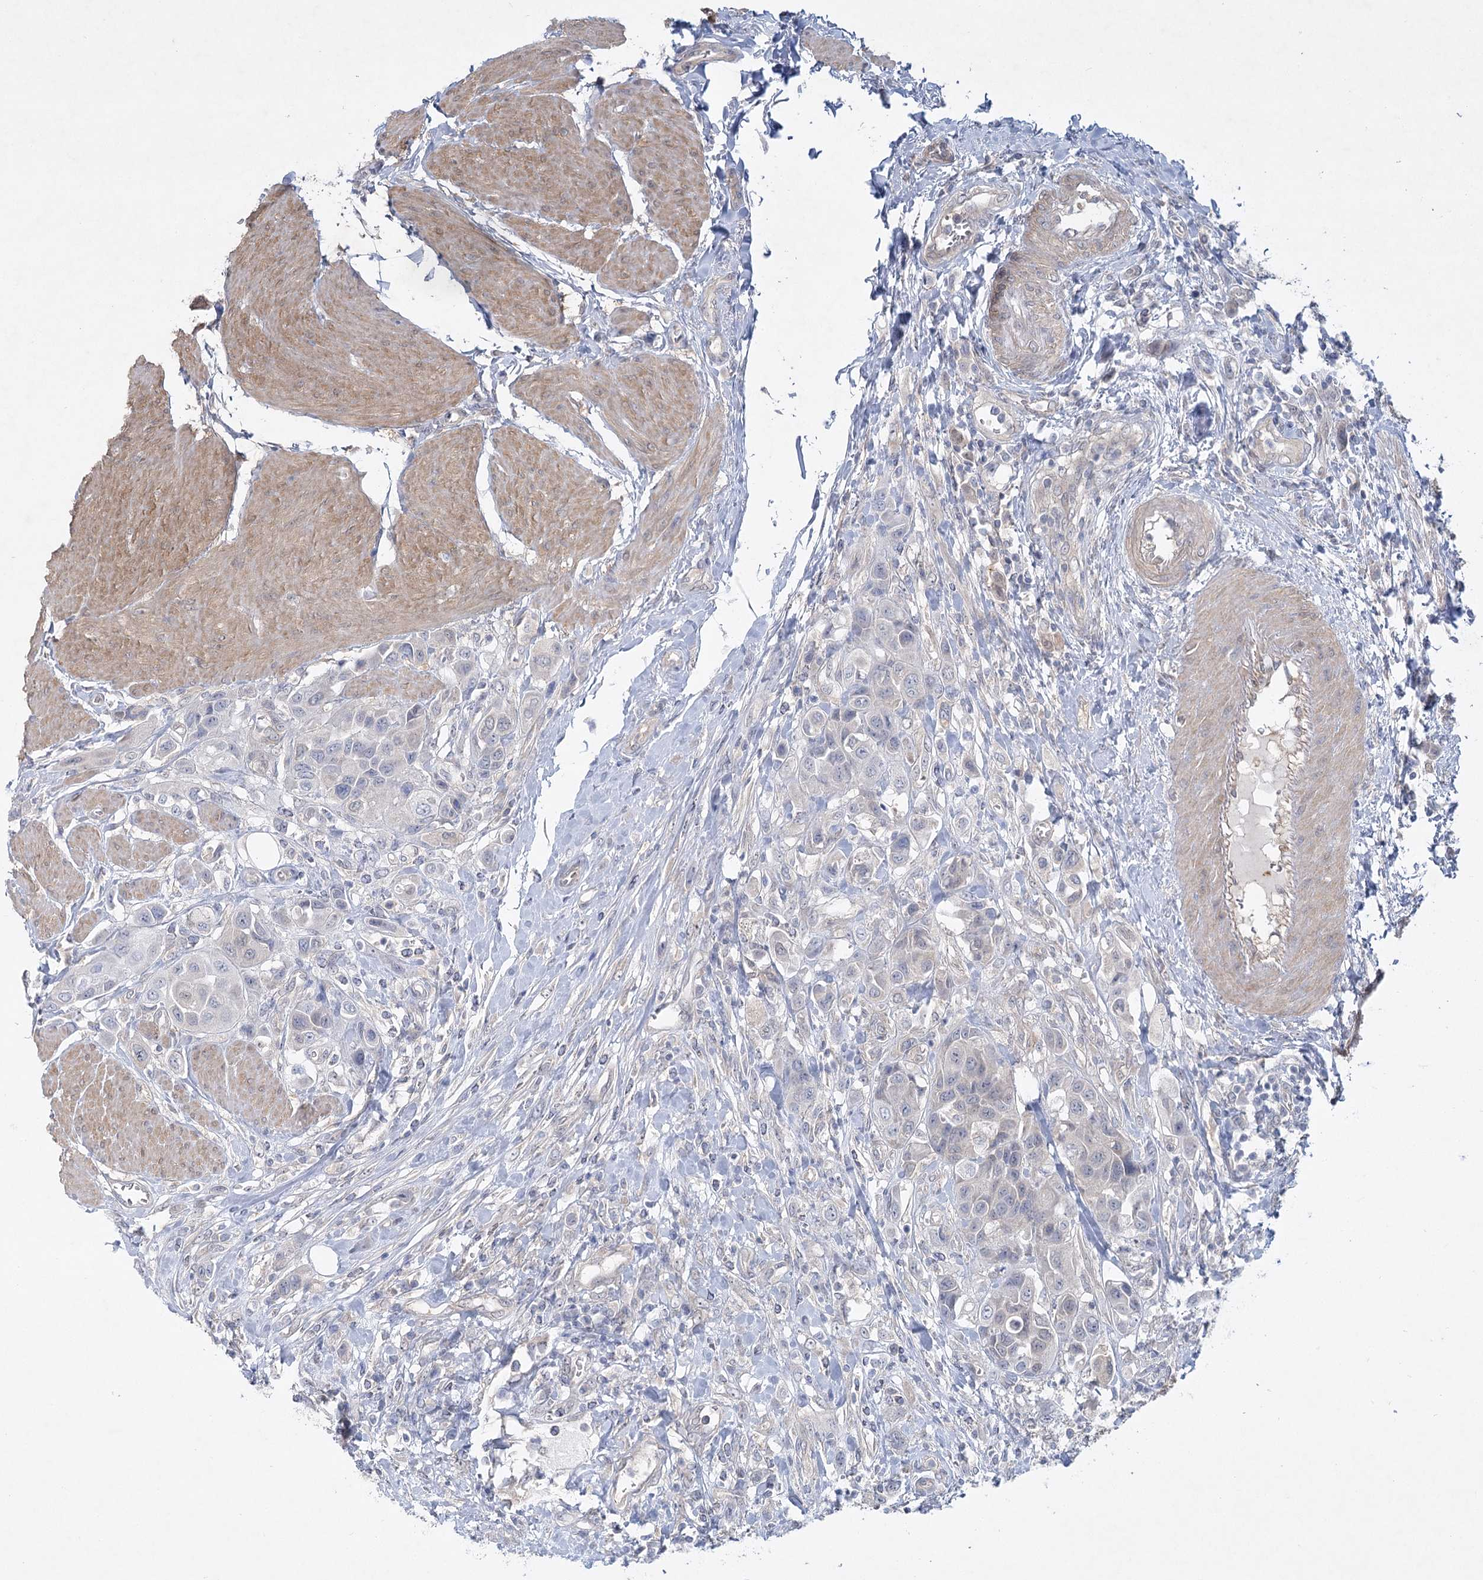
{"staining": {"intensity": "negative", "quantity": "none", "location": "none"}, "tissue": "urothelial cancer", "cell_type": "Tumor cells", "image_type": "cancer", "snomed": [{"axis": "morphology", "description": "Urothelial carcinoma, High grade"}, {"axis": "topography", "description": "Urinary bladder"}], "caption": "A micrograph of human urothelial carcinoma (high-grade) is negative for staining in tumor cells.", "gene": "AAMDC", "patient": {"sex": "male", "age": 50}}